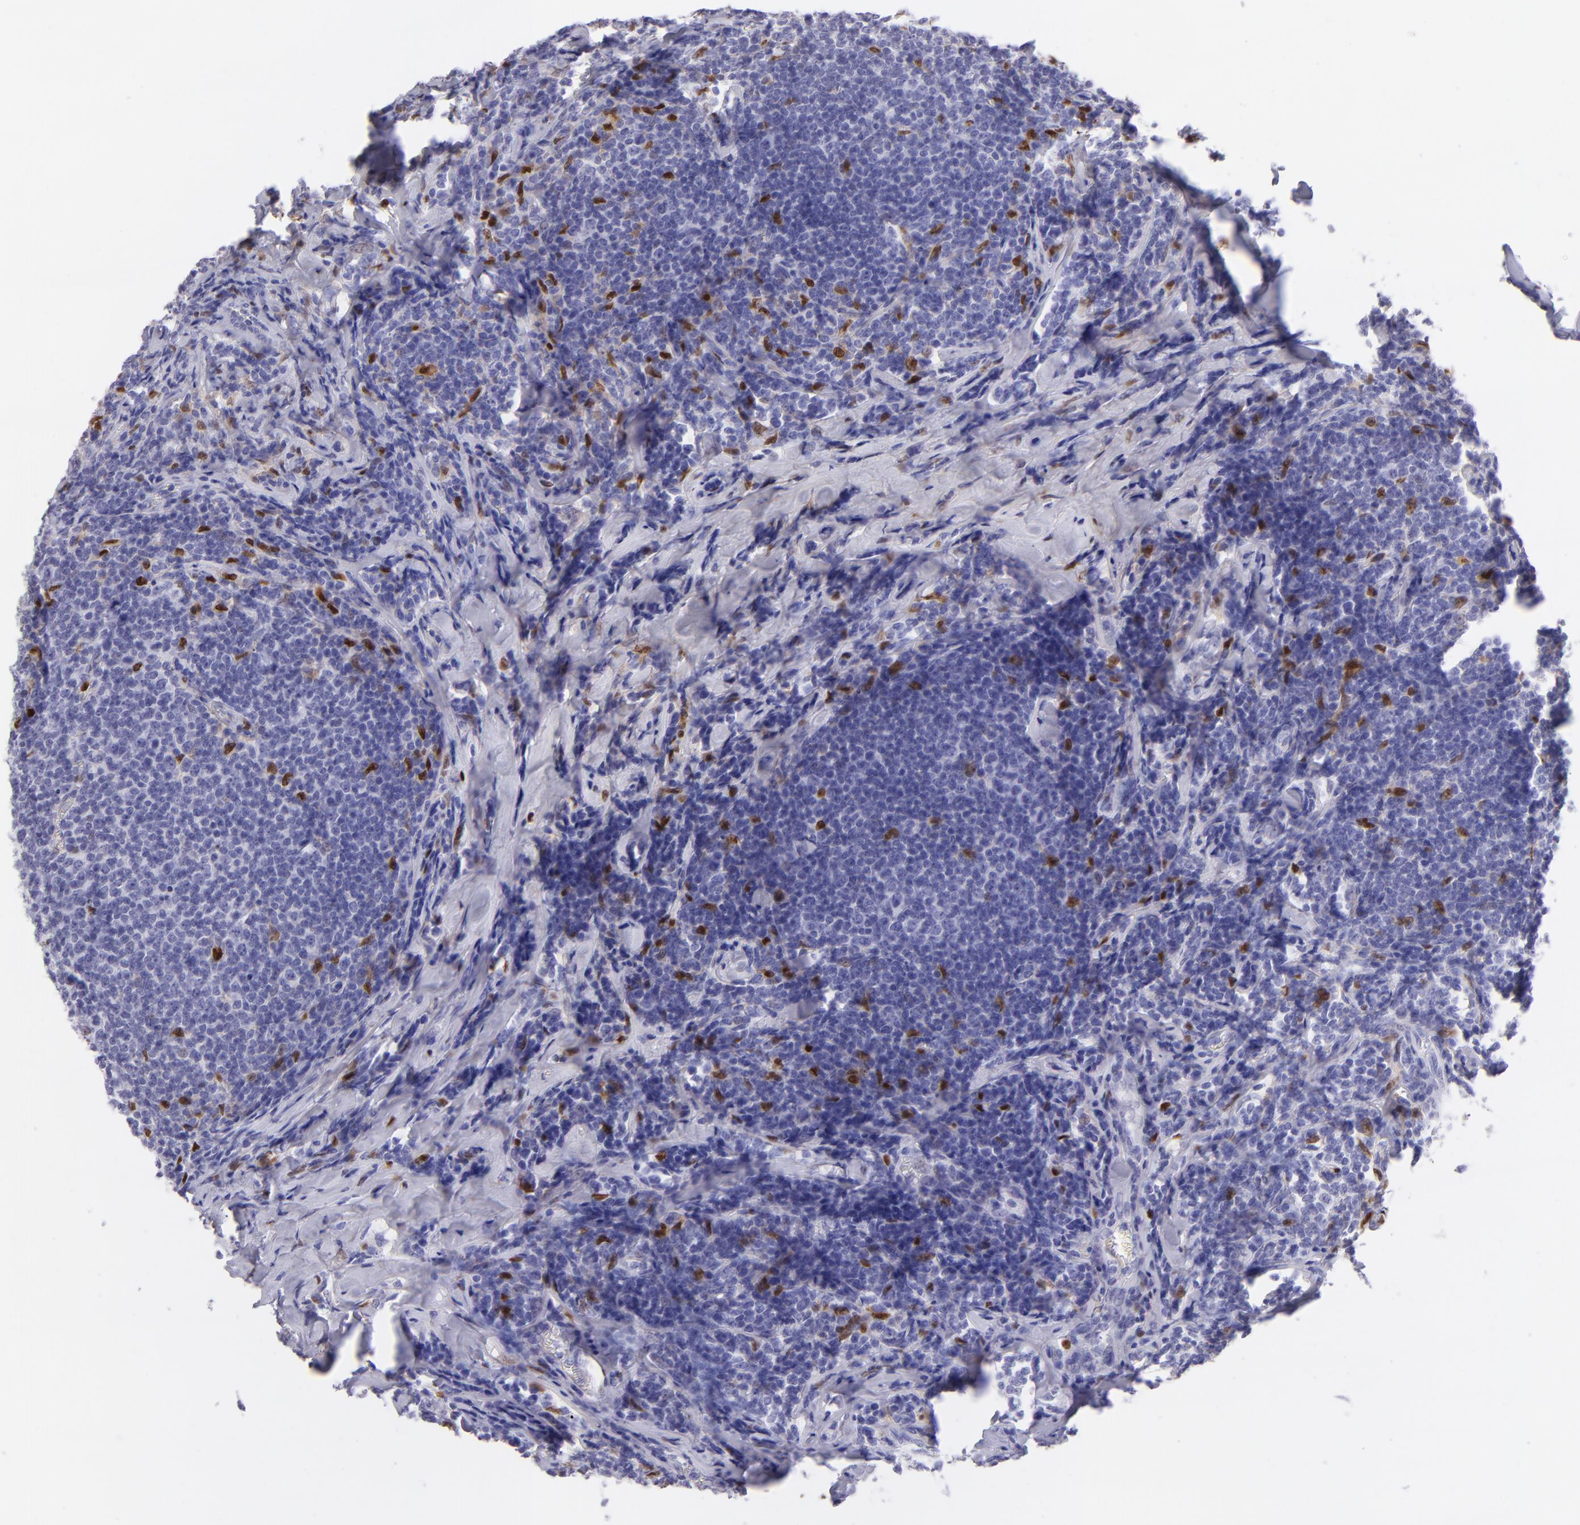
{"staining": {"intensity": "negative", "quantity": "none", "location": "none"}, "tissue": "lymphoma", "cell_type": "Tumor cells", "image_type": "cancer", "snomed": [{"axis": "morphology", "description": "Malignant lymphoma, non-Hodgkin's type, Low grade"}, {"axis": "topography", "description": "Lymph node"}], "caption": "Micrograph shows no significant protein staining in tumor cells of lymphoma. The staining is performed using DAB (3,3'-diaminobenzidine) brown chromogen with nuclei counter-stained in using hematoxylin.", "gene": "MITF", "patient": {"sex": "male", "age": 74}}